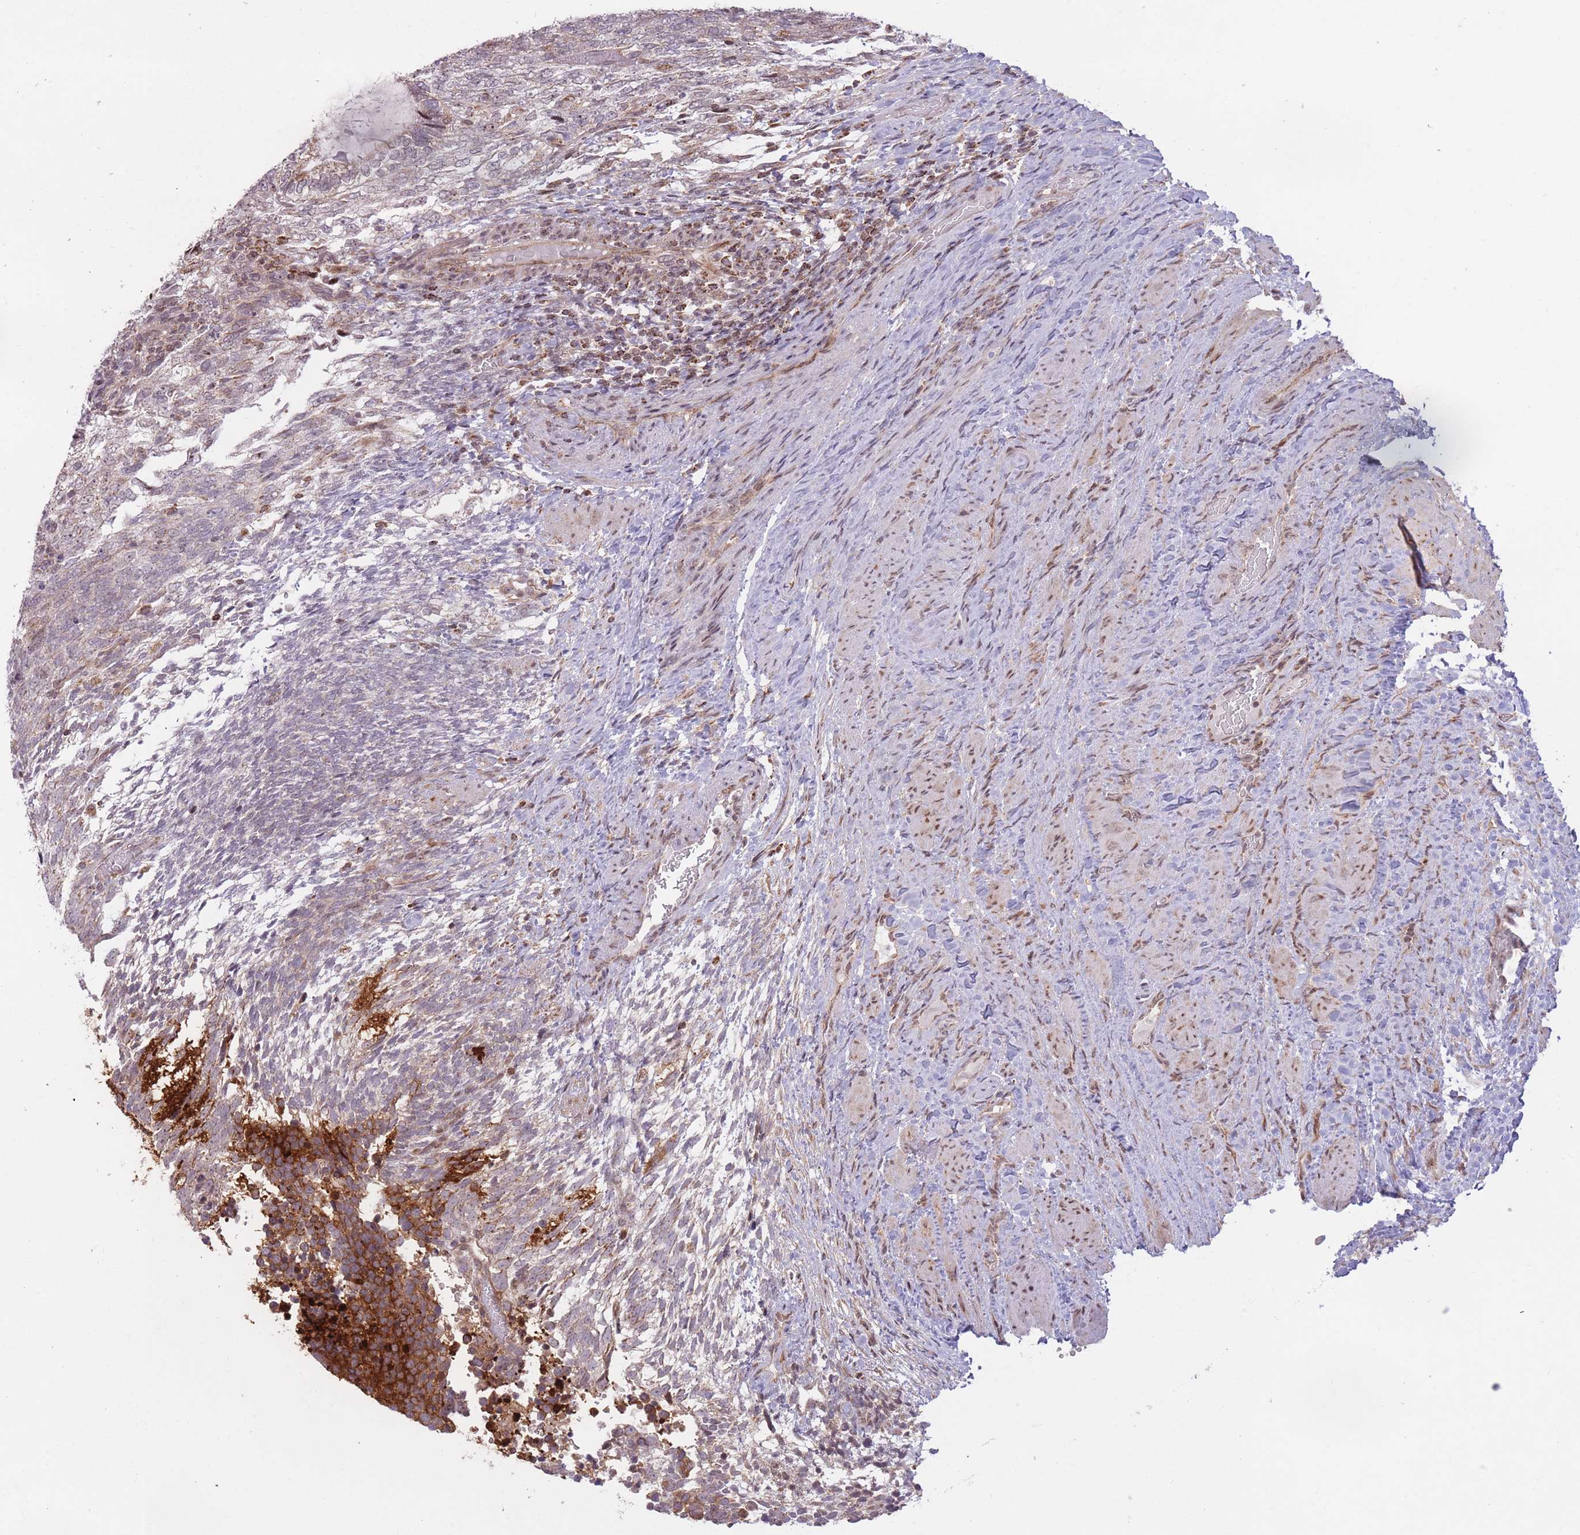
{"staining": {"intensity": "weak", "quantity": "<25%", "location": "nuclear"}, "tissue": "testis cancer", "cell_type": "Tumor cells", "image_type": "cancer", "snomed": [{"axis": "morphology", "description": "Carcinoma, Embryonal, NOS"}, {"axis": "topography", "description": "Testis"}], "caption": "Immunohistochemistry of human testis cancer (embryonal carcinoma) reveals no expression in tumor cells. (IHC, brightfield microscopy, high magnification).", "gene": "DPYSL4", "patient": {"sex": "male", "age": 23}}